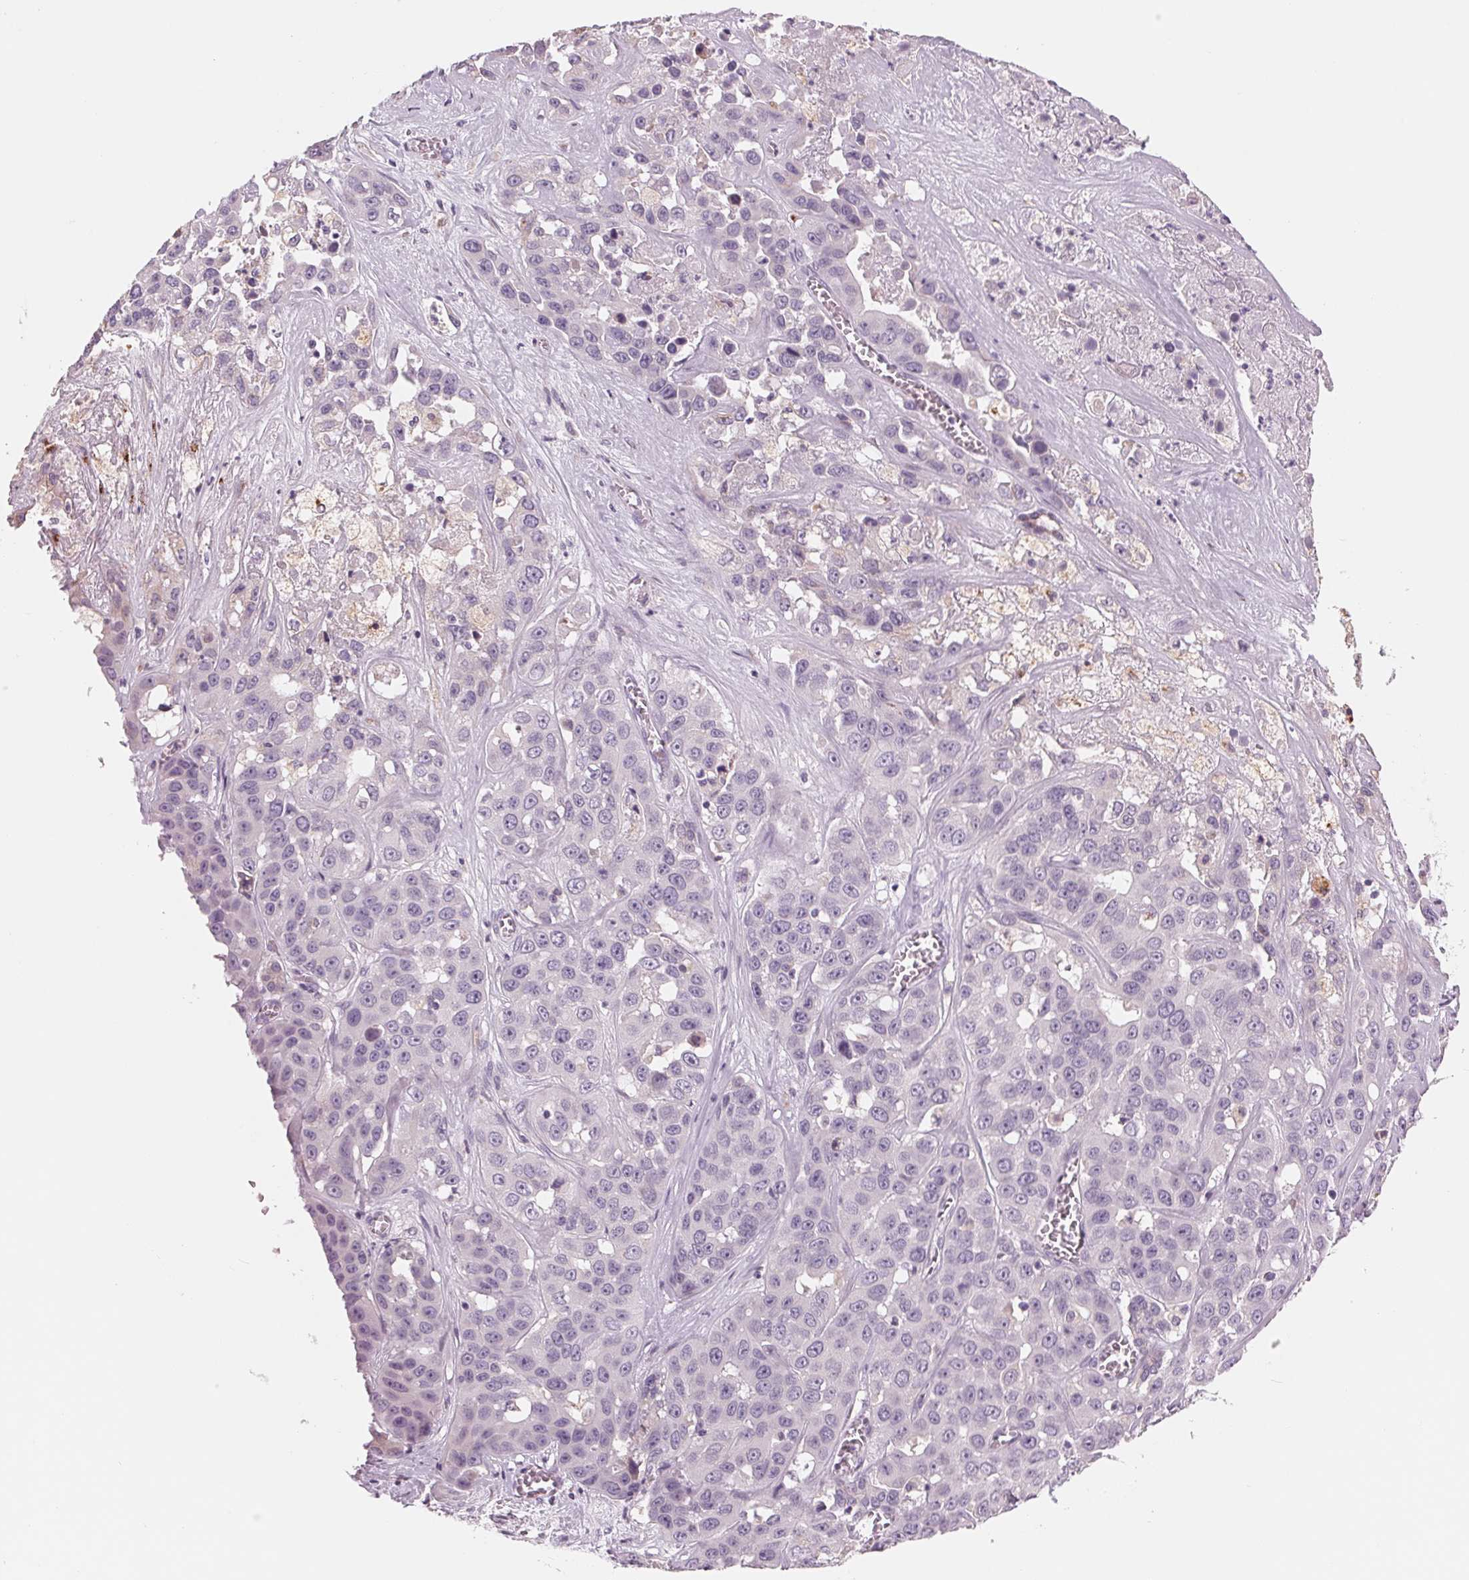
{"staining": {"intensity": "negative", "quantity": "none", "location": "none"}, "tissue": "liver cancer", "cell_type": "Tumor cells", "image_type": "cancer", "snomed": [{"axis": "morphology", "description": "Cholangiocarcinoma"}, {"axis": "topography", "description": "Liver"}], "caption": "High magnification brightfield microscopy of liver cancer (cholangiocarcinoma) stained with DAB (brown) and counterstained with hematoxylin (blue): tumor cells show no significant staining.", "gene": "IL9R", "patient": {"sex": "female", "age": 52}}